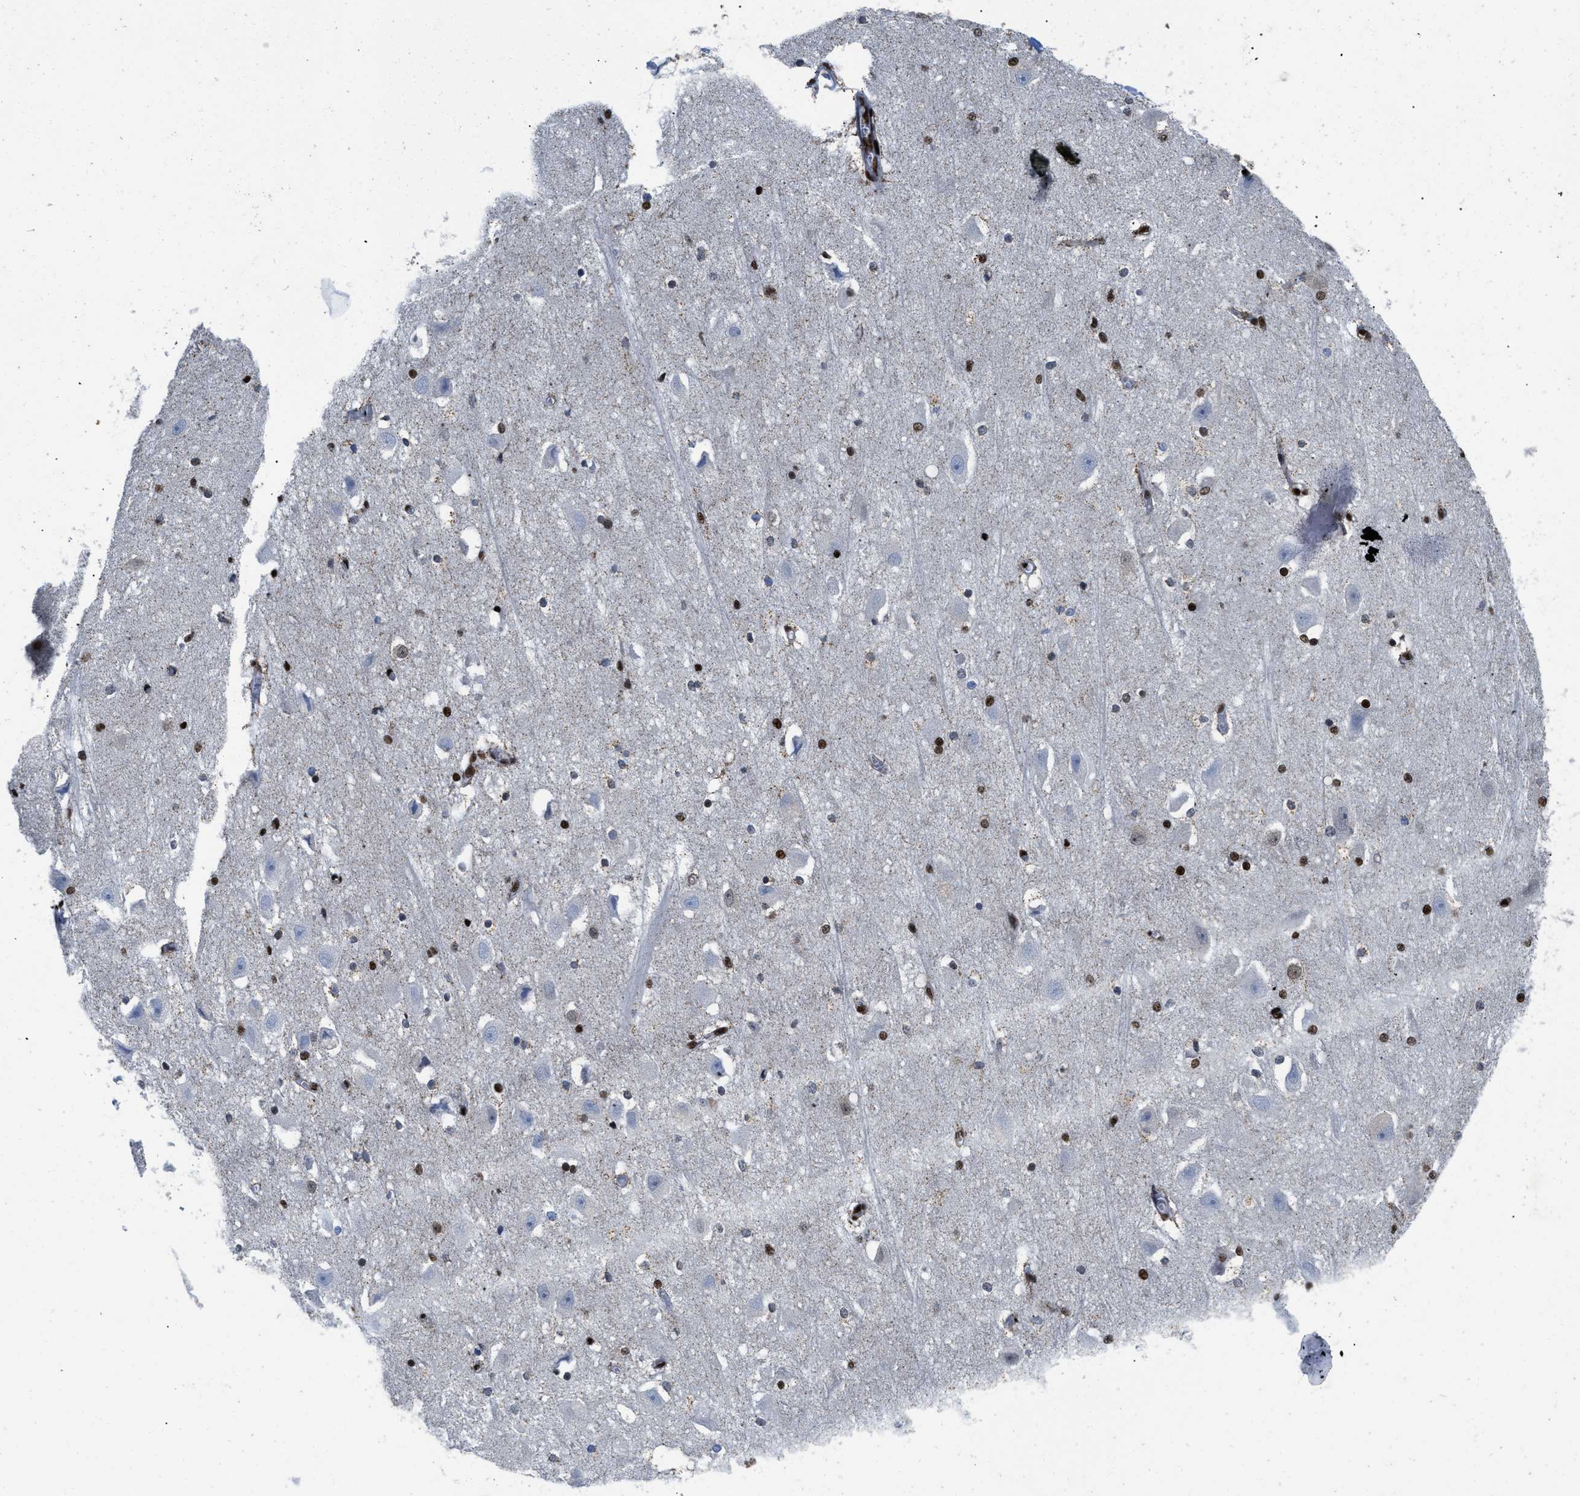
{"staining": {"intensity": "strong", "quantity": ">75%", "location": "nuclear"}, "tissue": "hippocampus", "cell_type": "Glial cells", "image_type": "normal", "snomed": [{"axis": "morphology", "description": "Normal tissue, NOS"}, {"axis": "topography", "description": "Hippocampus"}], "caption": "Brown immunohistochemical staining in normal hippocampus exhibits strong nuclear expression in about >75% of glial cells.", "gene": "CREB1", "patient": {"sex": "female", "age": 19}}